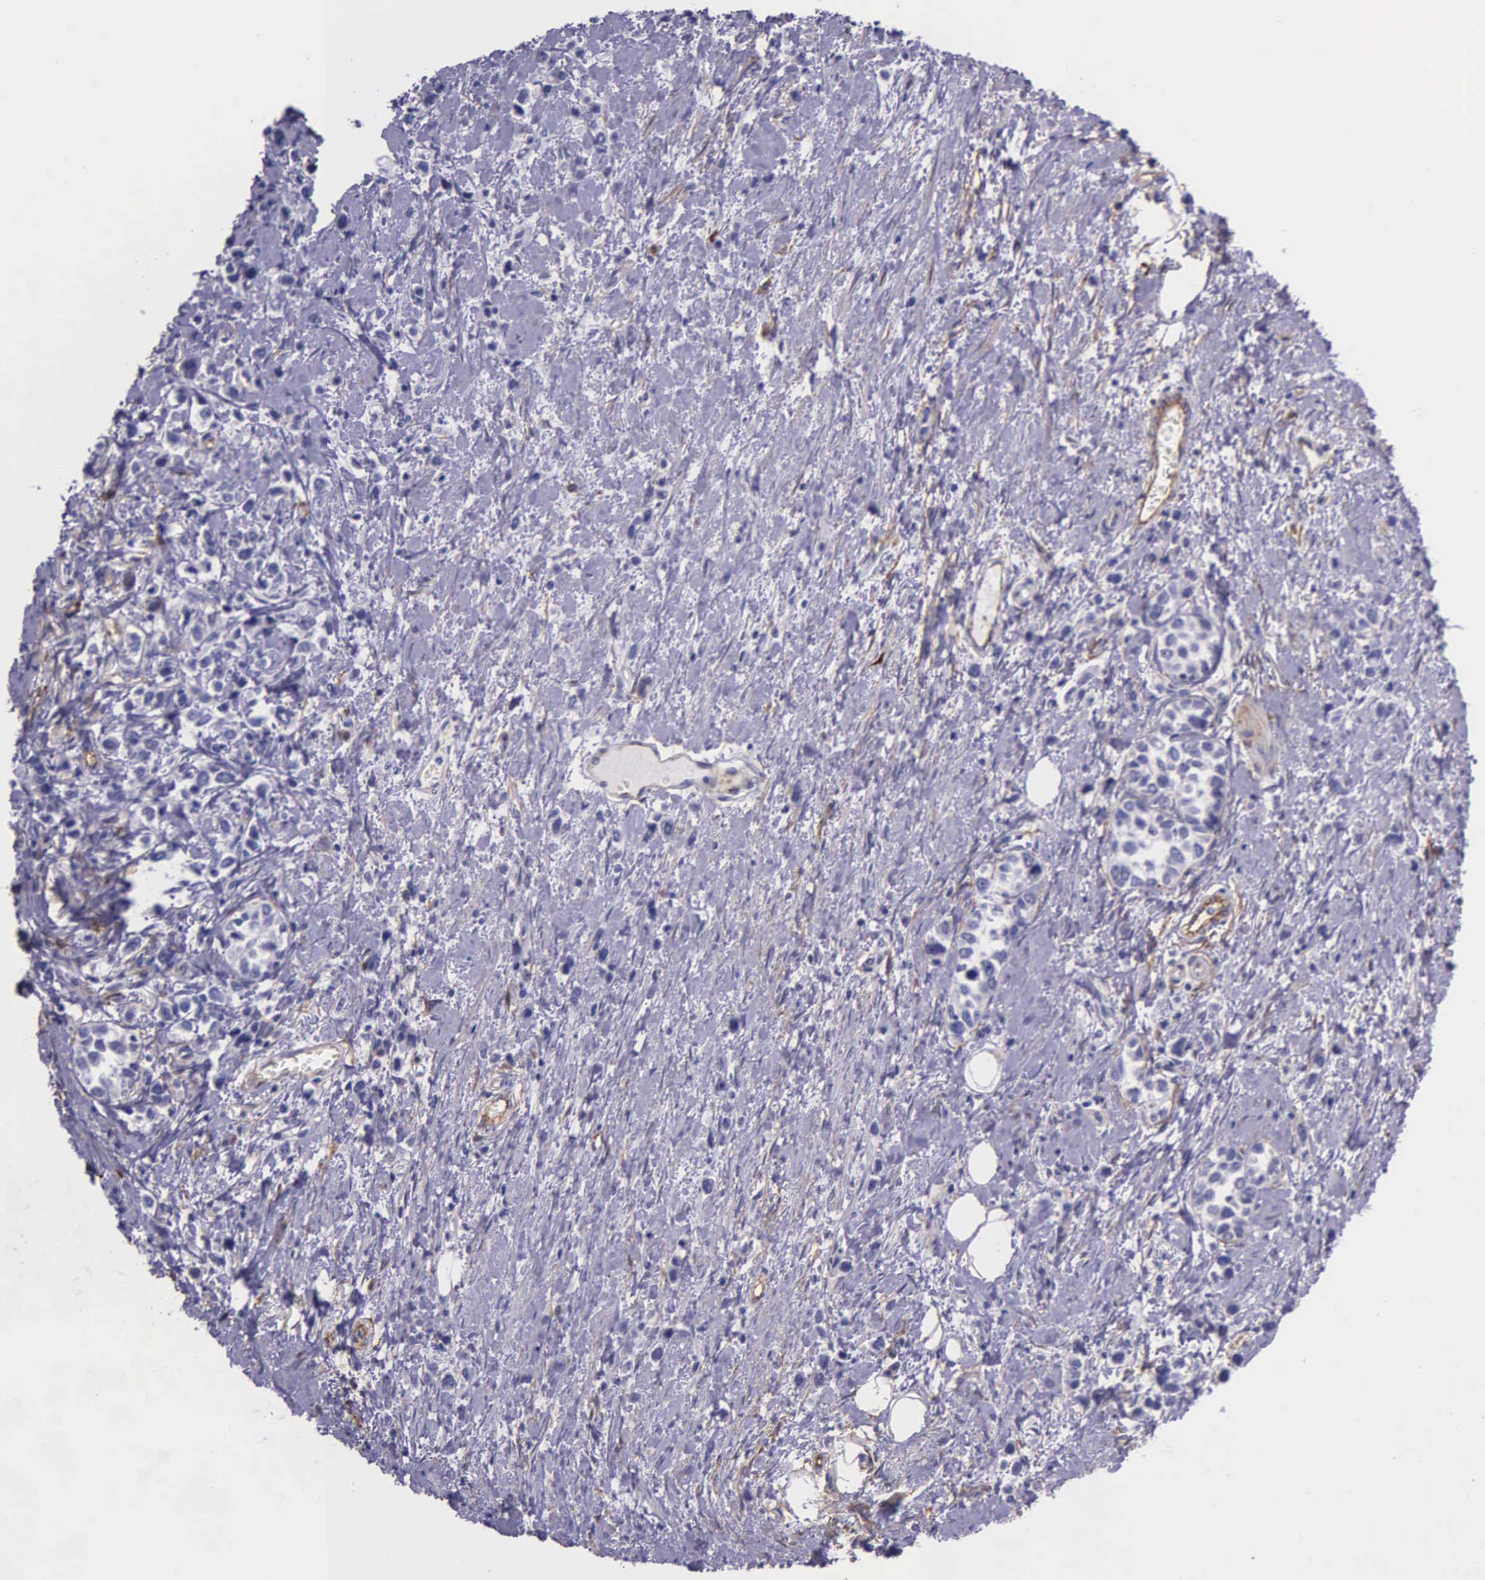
{"staining": {"intensity": "negative", "quantity": "none", "location": "none"}, "tissue": "stomach cancer", "cell_type": "Tumor cells", "image_type": "cancer", "snomed": [{"axis": "morphology", "description": "Adenocarcinoma, NOS"}, {"axis": "topography", "description": "Stomach, upper"}], "caption": "Tumor cells show no significant positivity in stomach cancer. (Brightfield microscopy of DAB immunohistochemistry at high magnification).", "gene": "AHNAK2", "patient": {"sex": "male", "age": 76}}